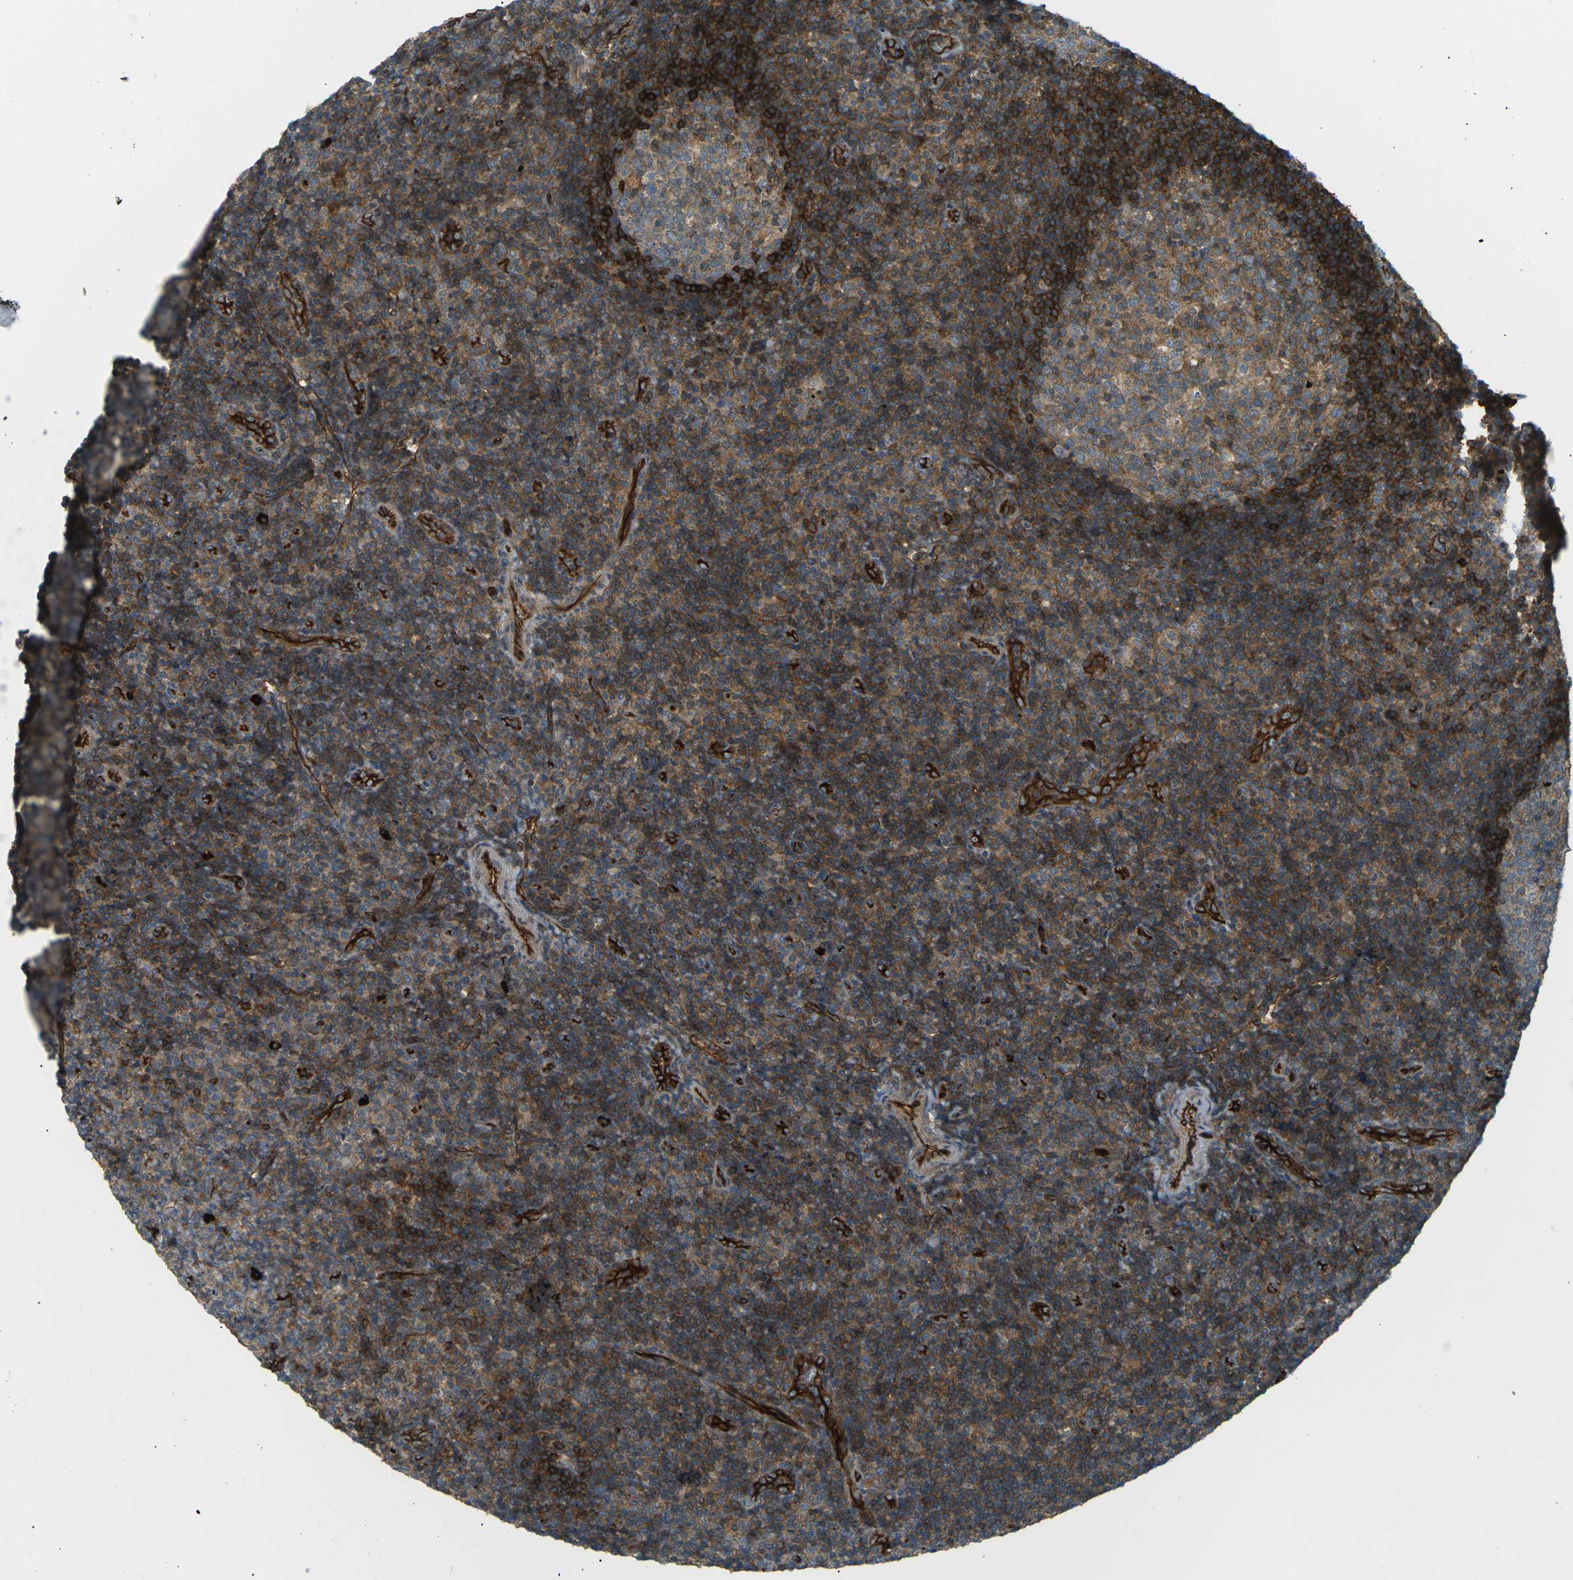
{"staining": {"intensity": "moderate", "quantity": "25%-75%", "location": "cytoplasmic/membranous"}, "tissue": "tonsil", "cell_type": "Germinal center cells", "image_type": "normal", "snomed": [{"axis": "morphology", "description": "Normal tissue, NOS"}, {"axis": "topography", "description": "Tonsil"}], "caption": "Protein analysis of normal tonsil shows moderate cytoplasmic/membranous expression in about 25%-75% of germinal center cells.", "gene": "S1PR1", "patient": {"sex": "female", "age": 40}}